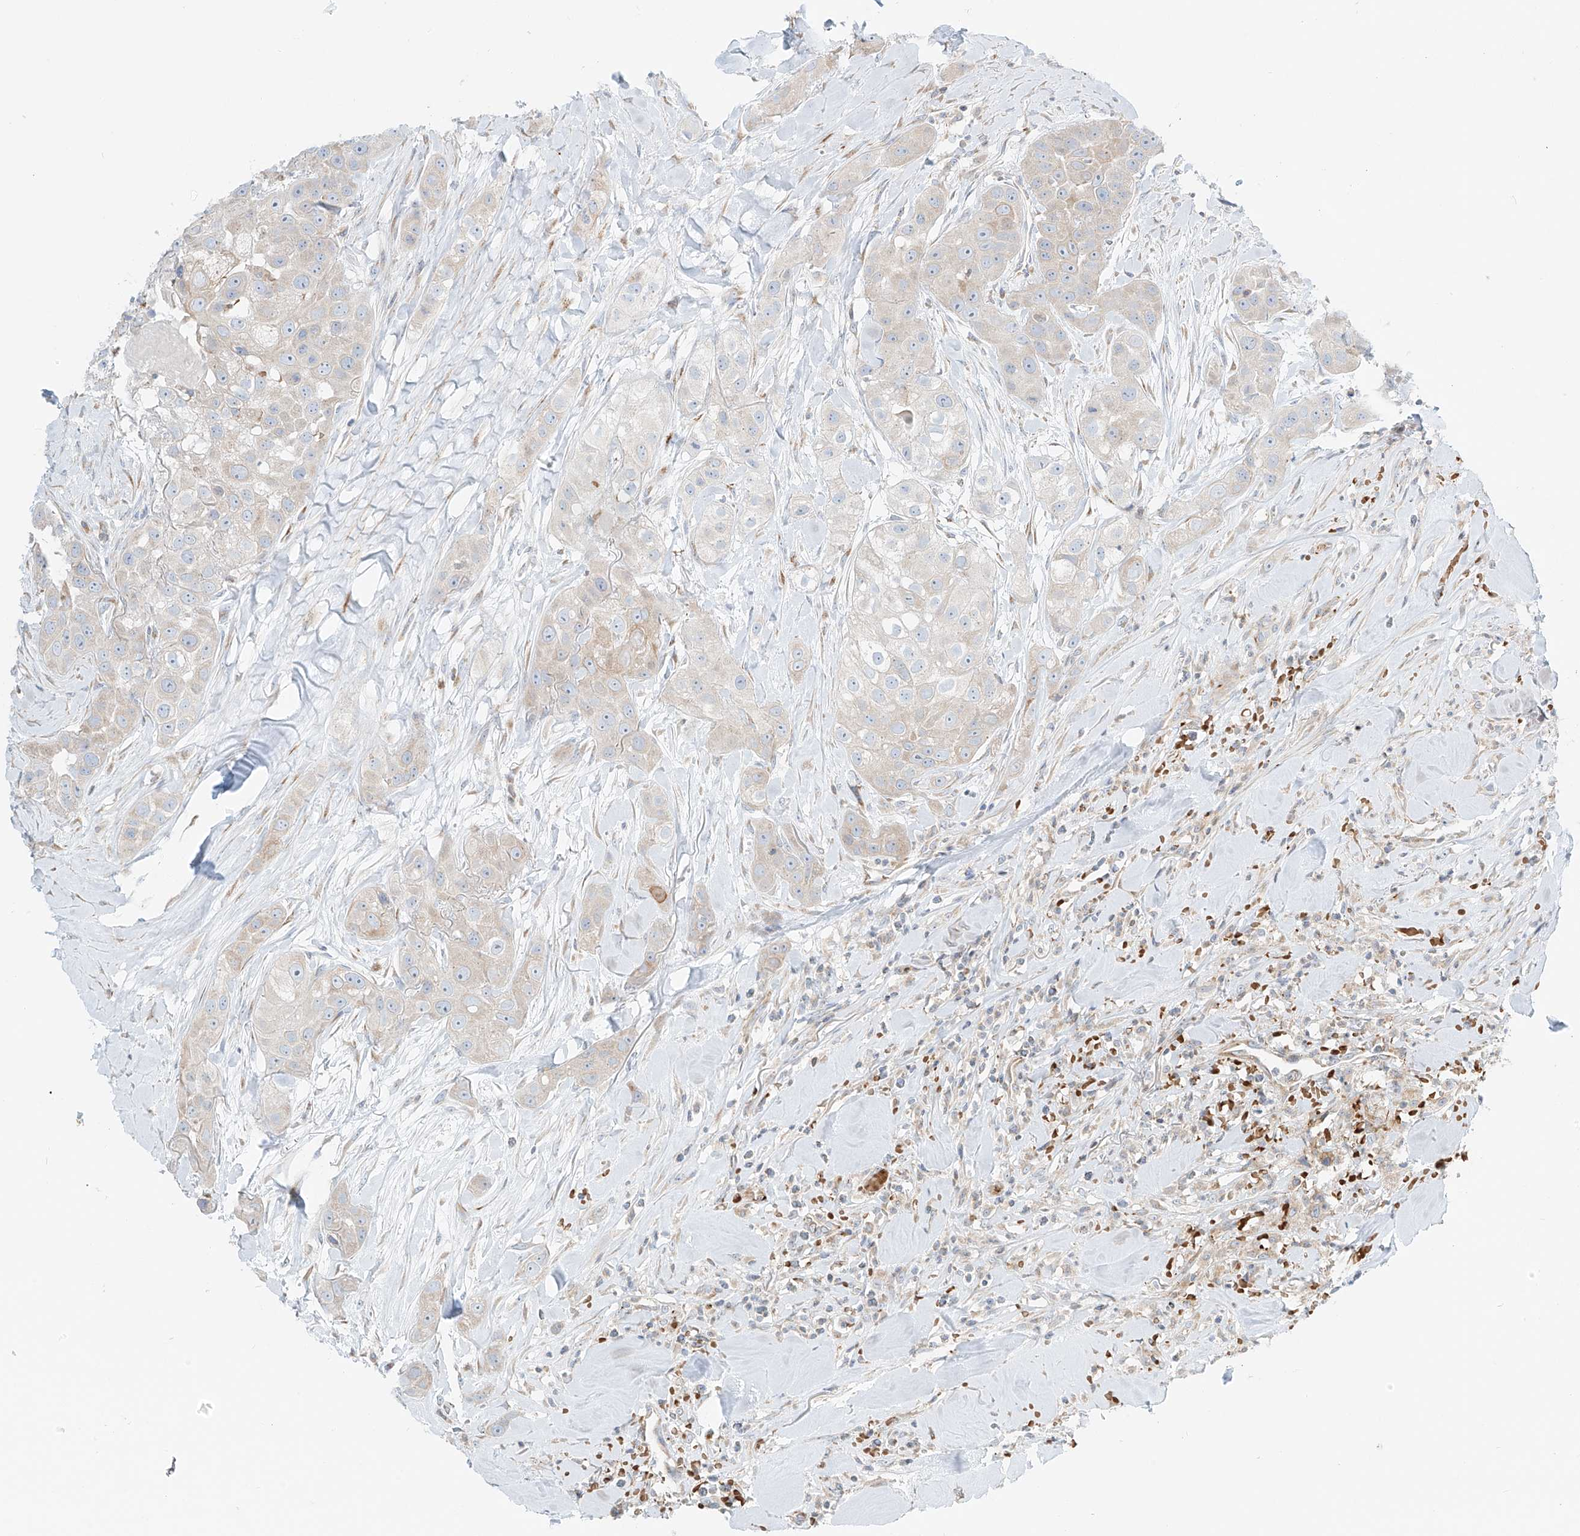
{"staining": {"intensity": "negative", "quantity": "none", "location": "none"}, "tissue": "head and neck cancer", "cell_type": "Tumor cells", "image_type": "cancer", "snomed": [{"axis": "morphology", "description": "Normal tissue, NOS"}, {"axis": "morphology", "description": "Squamous cell carcinoma, NOS"}, {"axis": "topography", "description": "Skeletal muscle"}, {"axis": "topography", "description": "Head-Neck"}], "caption": "Immunohistochemical staining of head and neck squamous cell carcinoma reveals no significant expression in tumor cells. (DAB (3,3'-diaminobenzidine) immunohistochemistry with hematoxylin counter stain).", "gene": "EIPR1", "patient": {"sex": "male", "age": 51}}